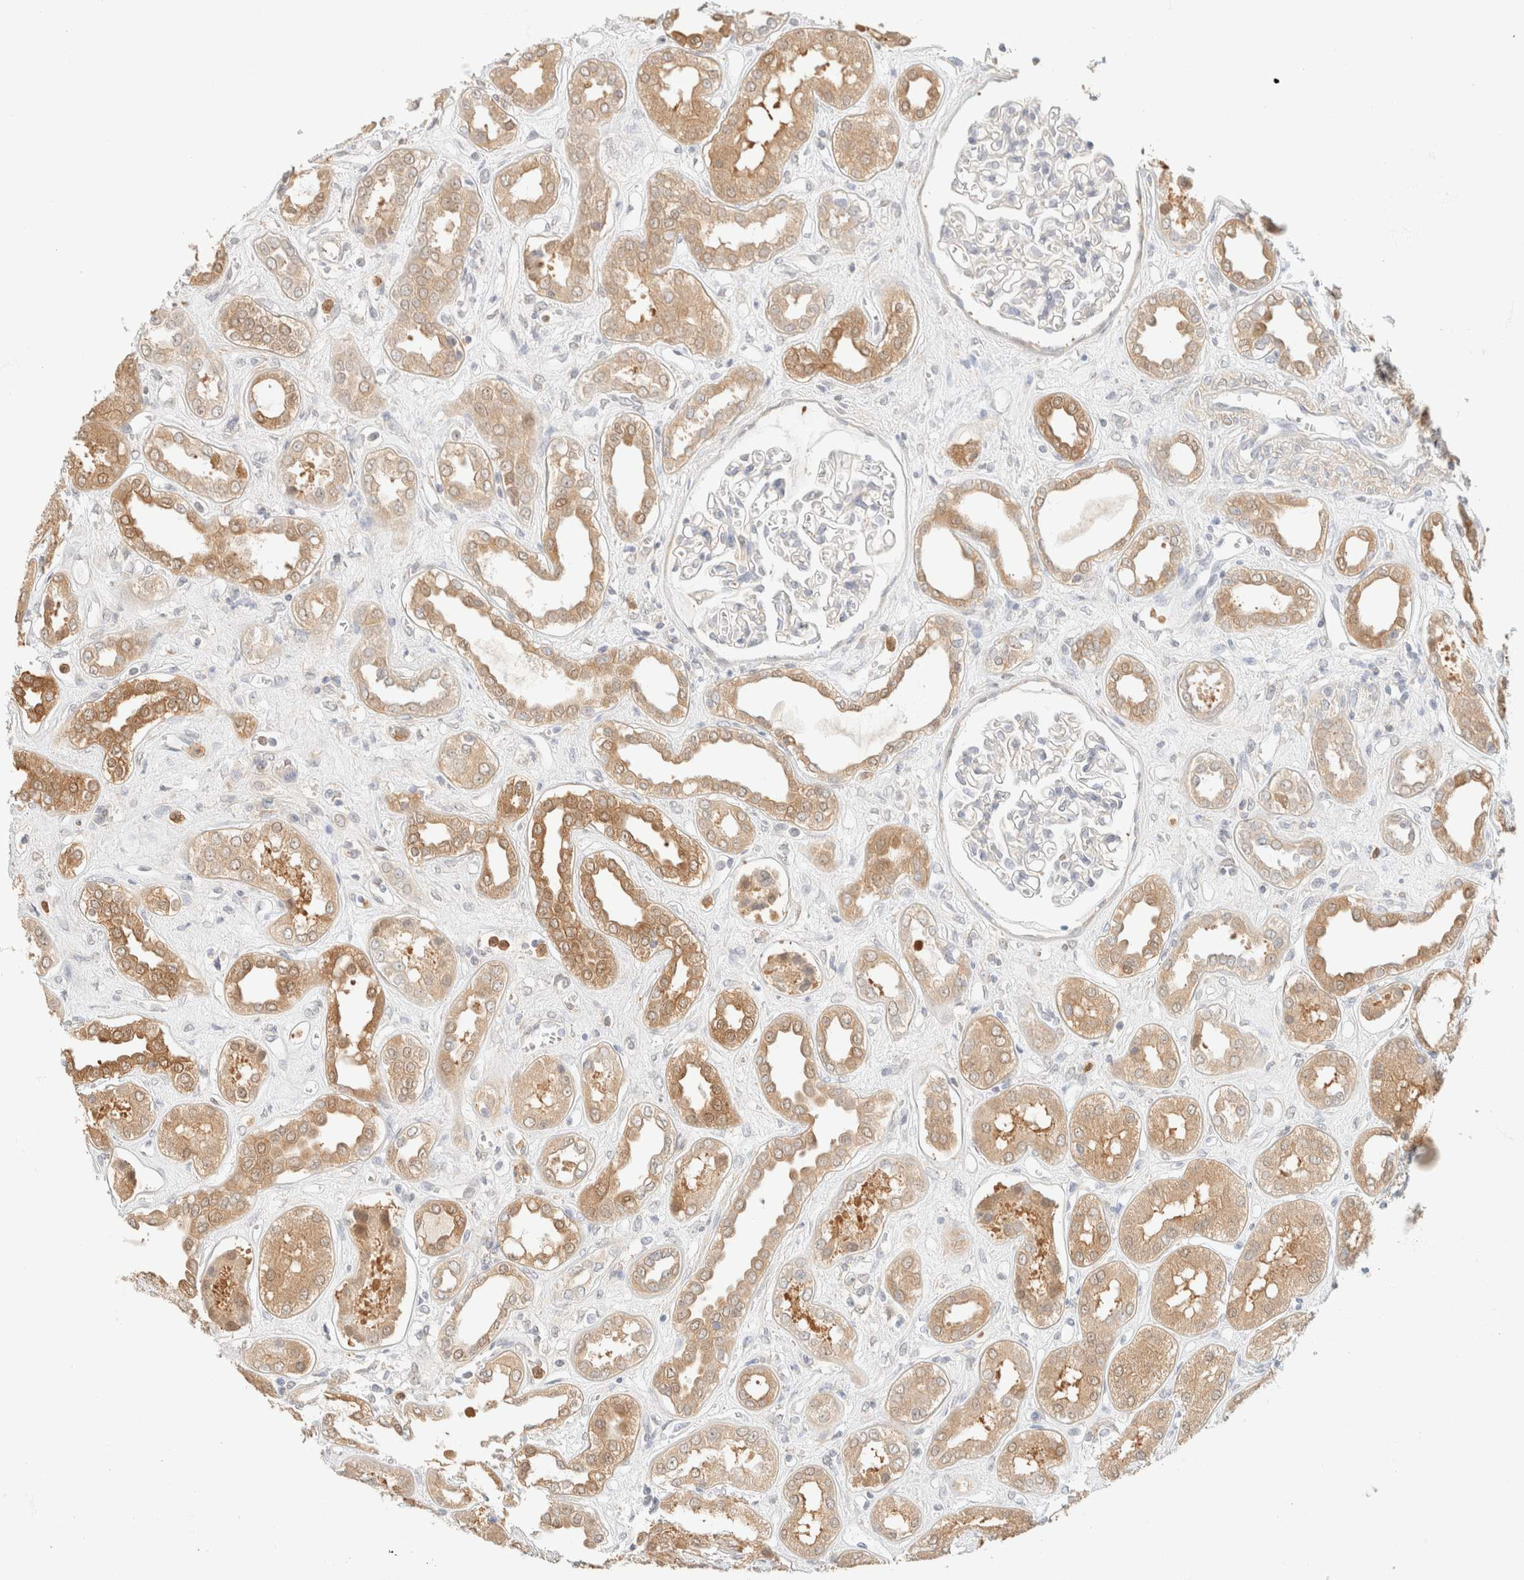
{"staining": {"intensity": "negative", "quantity": "none", "location": "none"}, "tissue": "kidney", "cell_type": "Cells in glomeruli", "image_type": "normal", "snomed": [{"axis": "morphology", "description": "Normal tissue, NOS"}, {"axis": "topography", "description": "Kidney"}], "caption": "The image exhibits no staining of cells in glomeruli in normal kidney.", "gene": "GPI", "patient": {"sex": "male", "age": 59}}